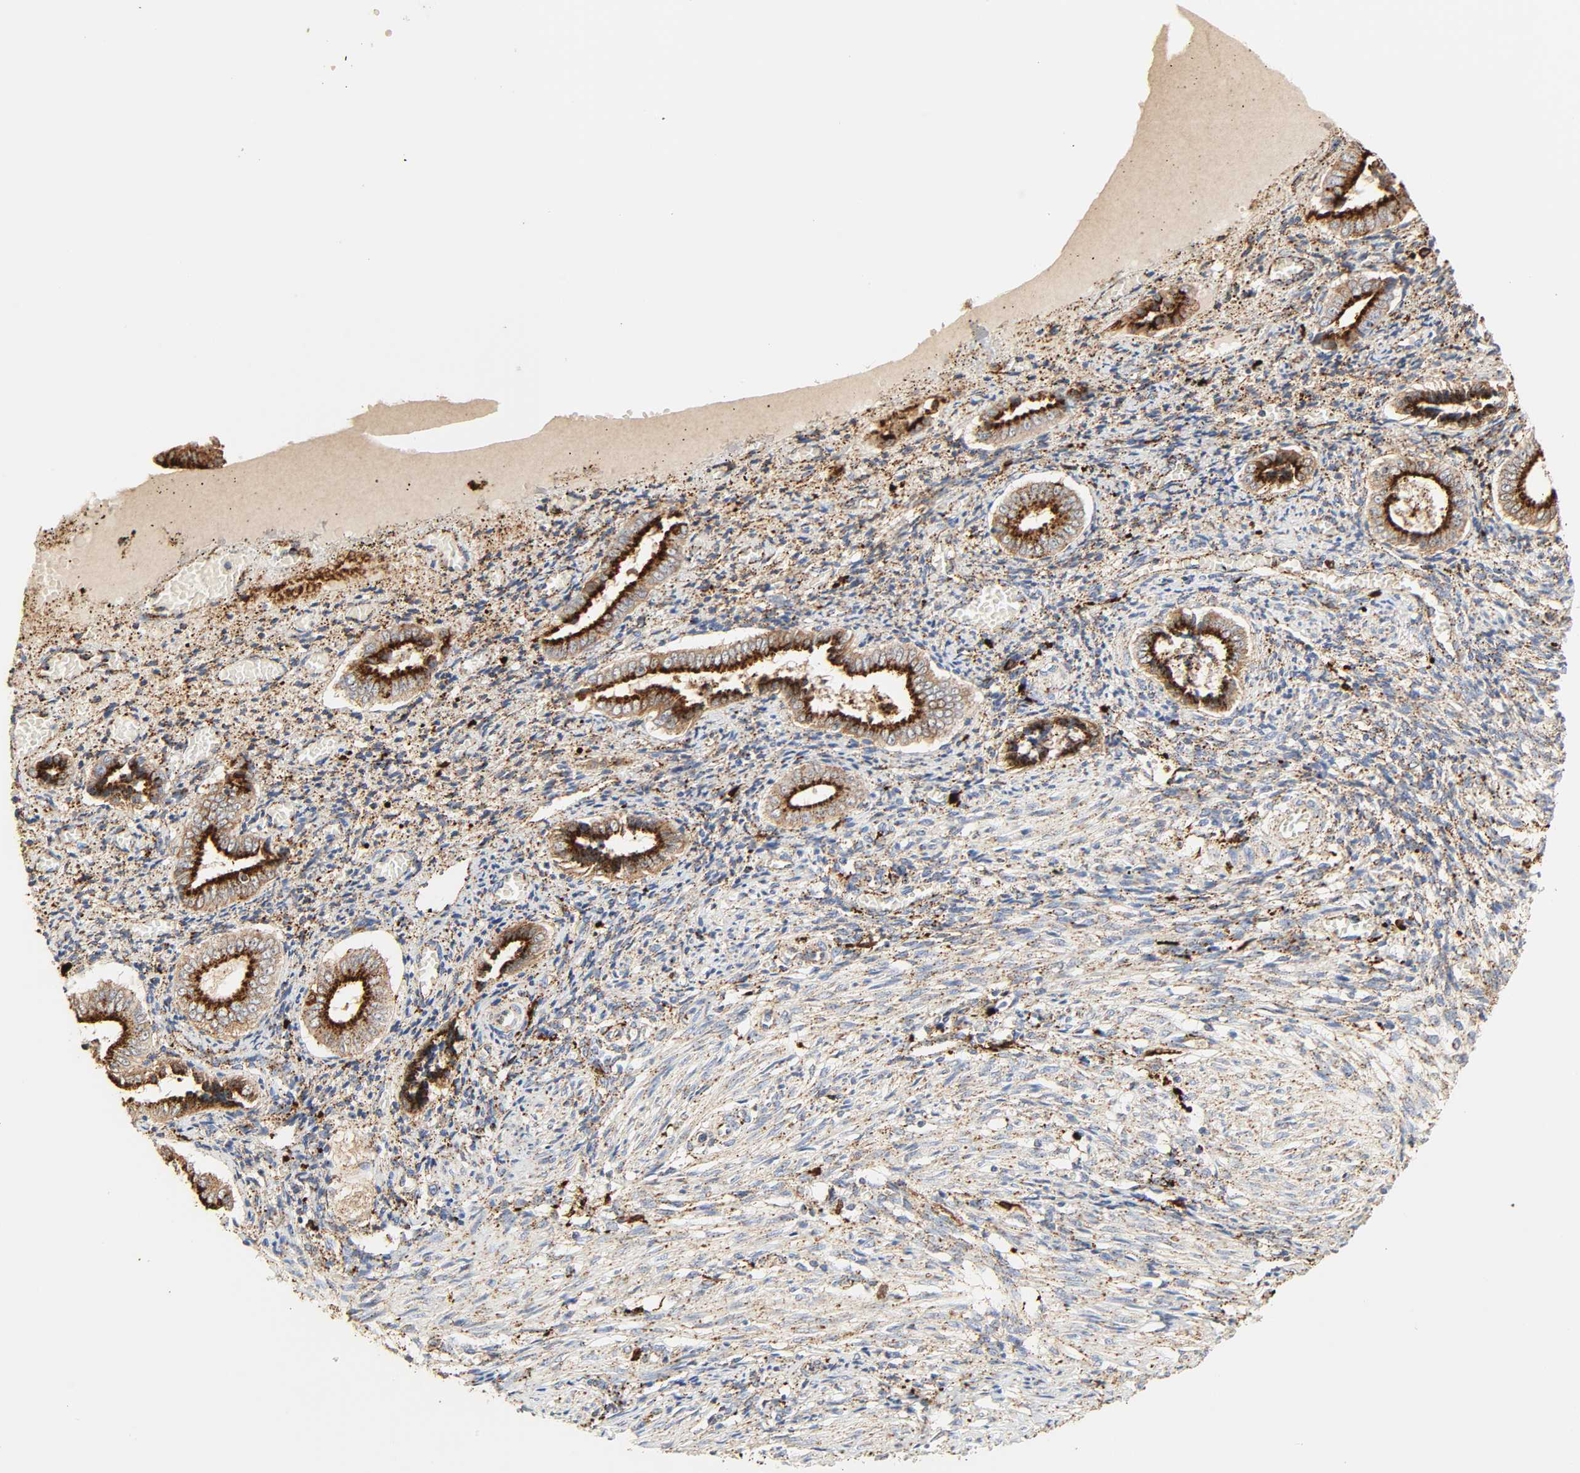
{"staining": {"intensity": "moderate", "quantity": "25%-75%", "location": "cytoplasmic/membranous"}, "tissue": "endometrium", "cell_type": "Cells in endometrial stroma", "image_type": "normal", "snomed": [{"axis": "morphology", "description": "Normal tissue, NOS"}, {"axis": "topography", "description": "Endometrium"}], "caption": "Immunohistochemistry histopathology image of normal endometrium stained for a protein (brown), which reveals medium levels of moderate cytoplasmic/membranous positivity in approximately 25%-75% of cells in endometrial stroma.", "gene": "PSAP", "patient": {"sex": "female", "age": 42}}